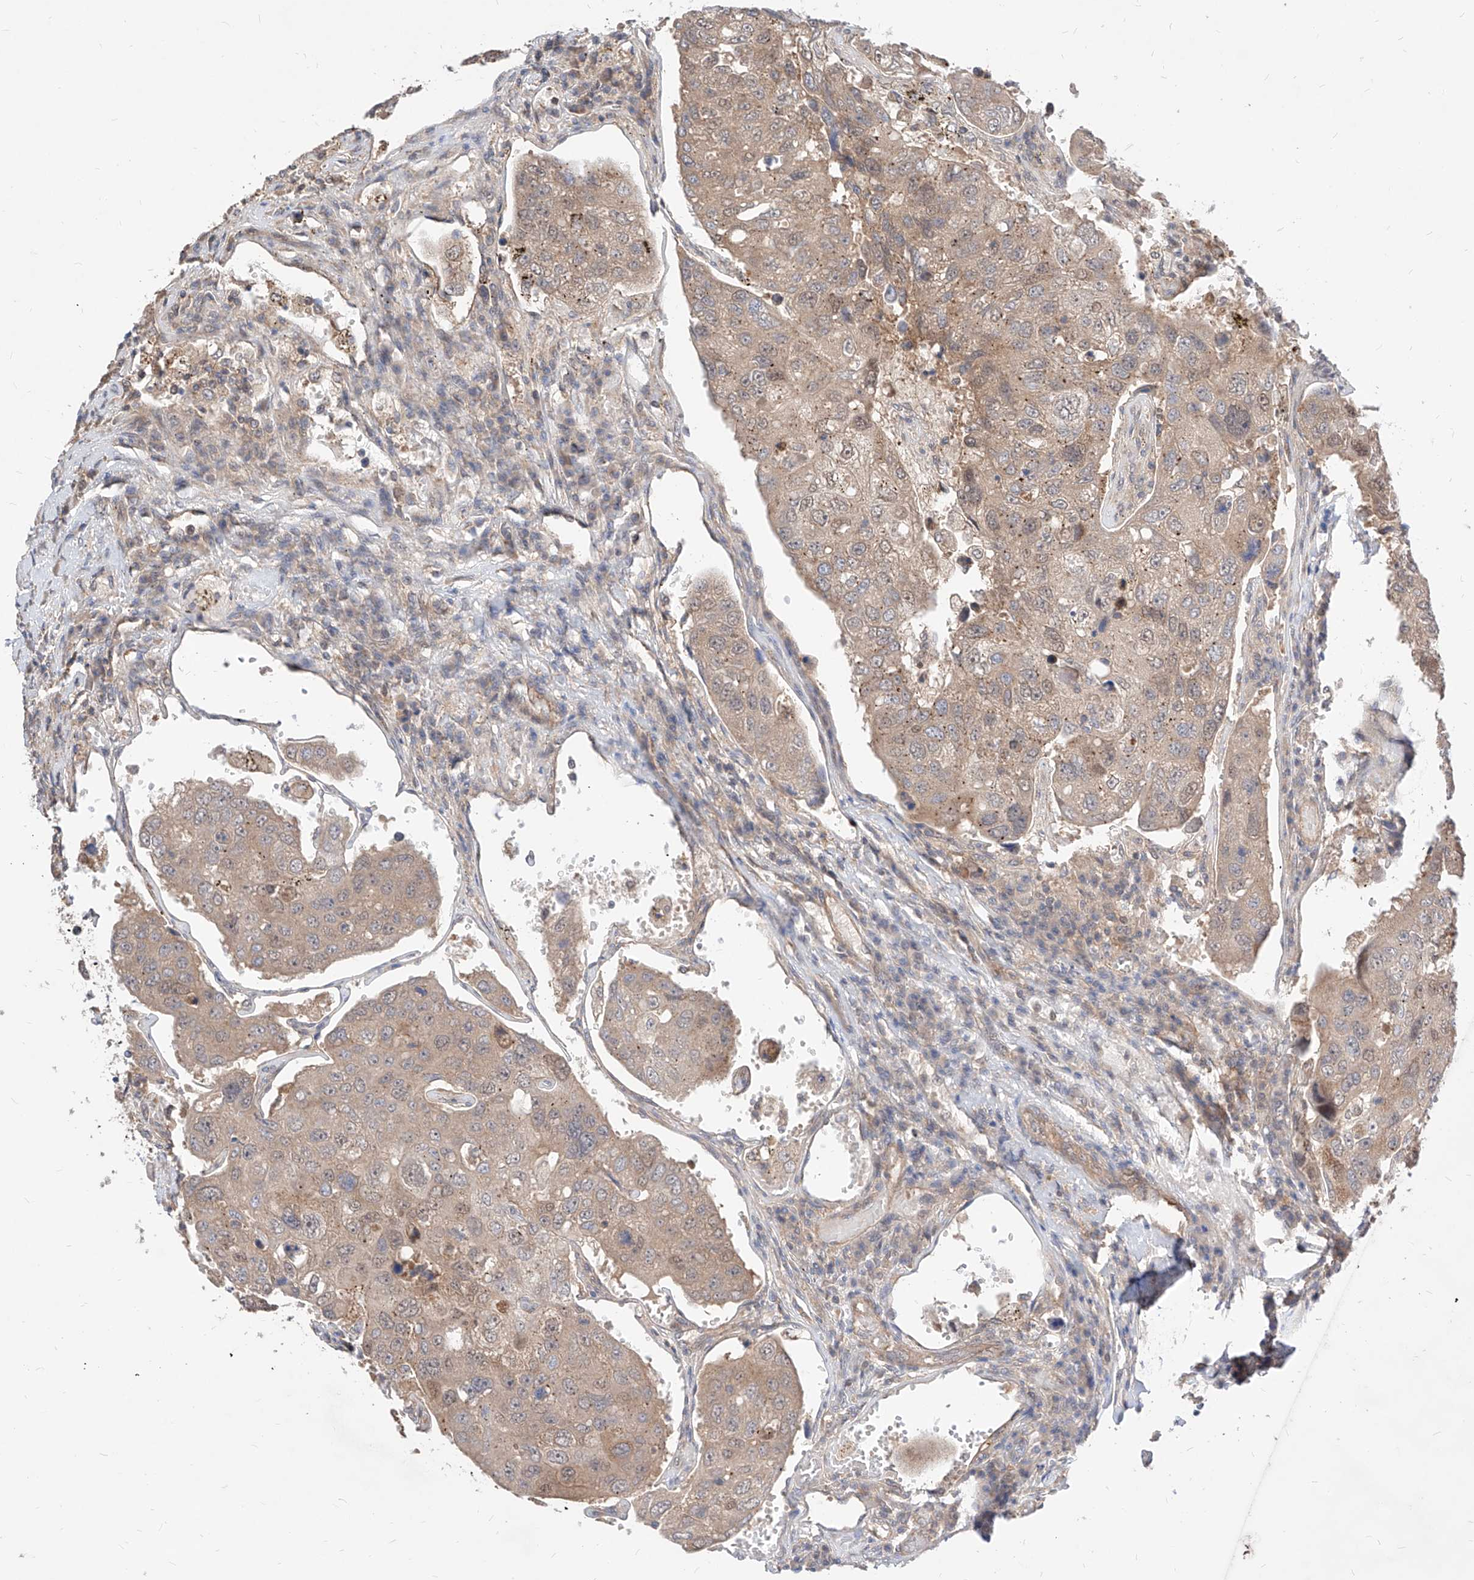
{"staining": {"intensity": "weak", "quantity": ">75%", "location": "cytoplasmic/membranous,nuclear"}, "tissue": "urothelial cancer", "cell_type": "Tumor cells", "image_type": "cancer", "snomed": [{"axis": "morphology", "description": "Urothelial carcinoma, High grade"}, {"axis": "topography", "description": "Lymph node"}, {"axis": "topography", "description": "Urinary bladder"}], "caption": "Immunohistochemical staining of human urothelial cancer shows low levels of weak cytoplasmic/membranous and nuclear protein expression in about >75% of tumor cells. (Brightfield microscopy of DAB IHC at high magnification).", "gene": "TSNAX", "patient": {"sex": "male", "age": 51}}